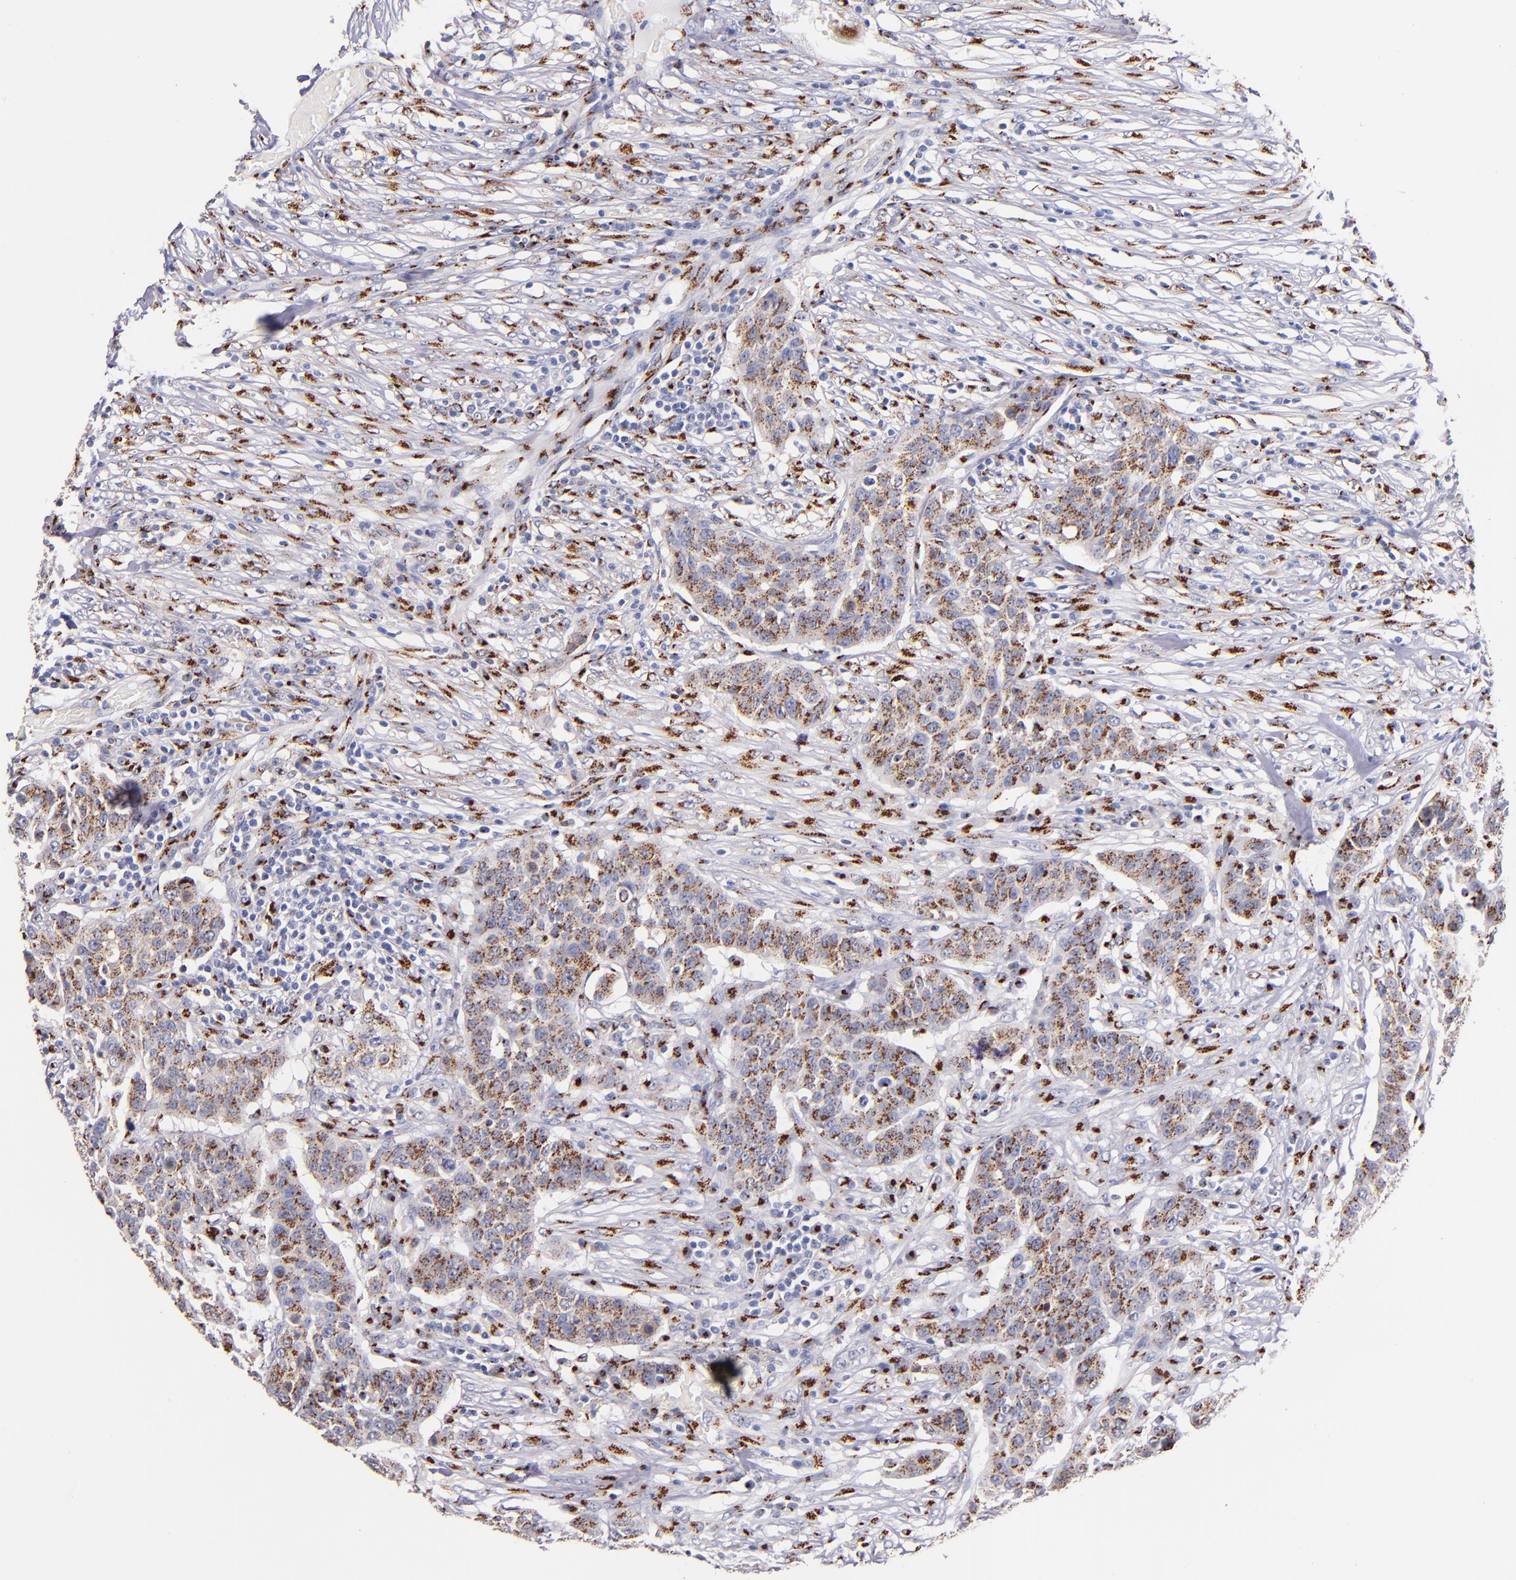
{"staining": {"intensity": "moderate", "quantity": ">75%", "location": "cytoplasmic/membranous"}, "tissue": "urothelial cancer", "cell_type": "Tumor cells", "image_type": "cancer", "snomed": [{"axis": "morphology", "description": "Urothelial carcinoma, High grade"}, {"axis": "topography", "description": "Urinary bladder"}], "caption": "IHC photomicrograph of neoplastic tissue: human high-grade urothelial carcinoma stained using IHC exhibits medium levels of moderate protein expression localized specifically in the cytoplasmic/membranous of tumor cells, appearing as a cytoplasmic/membranous brown color.", "gene": "GOLIM4", "patient": {"sex": "male", "age": 74}}